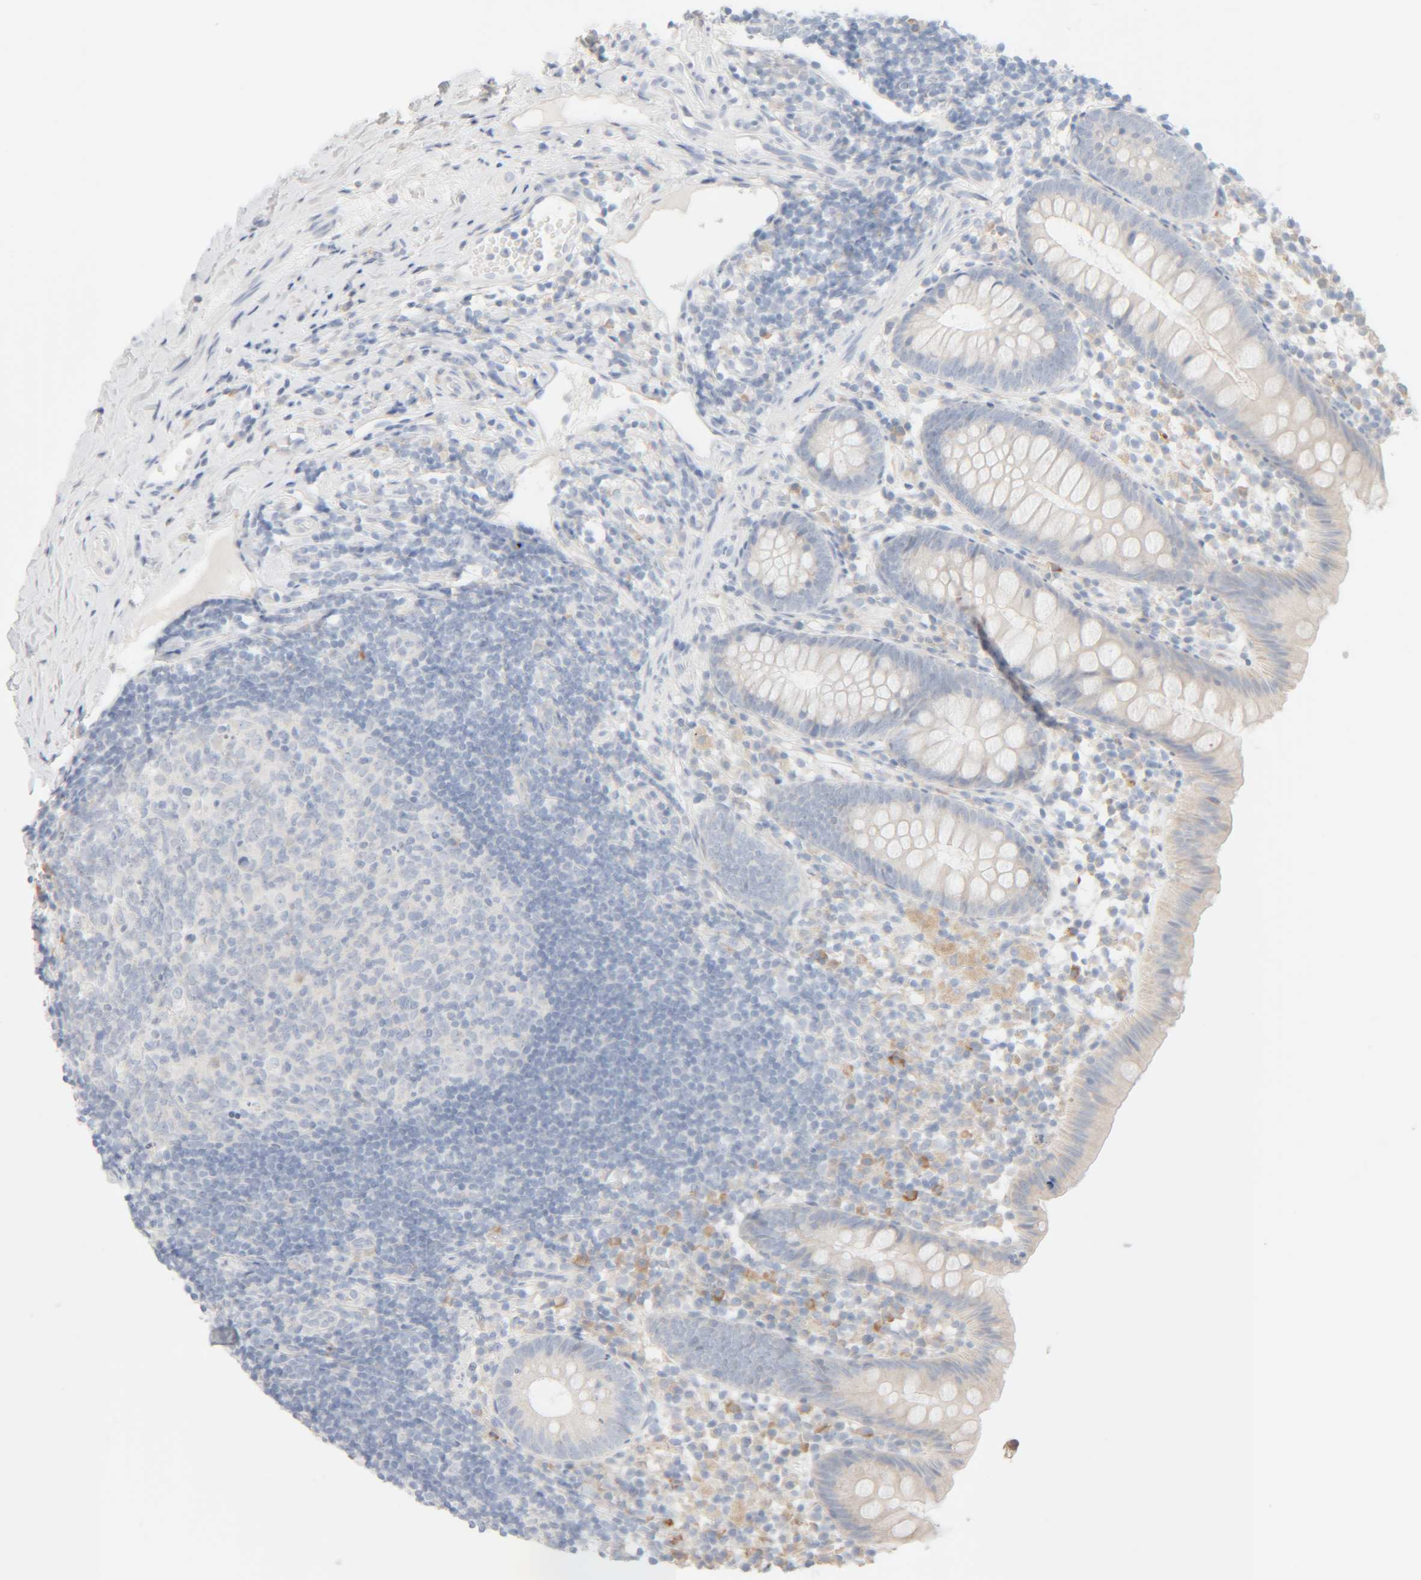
{"staining": {"intensity": "negative", "quantity": "none", "location": "none"}, "tissue": "appendix", "cell_type": "Glandular cells", "image_type": "normal", "snomed": [{"axis": "morphology", "description": "Normal tissue, NOS"}, {"axis": "topography", "description": "Appendix"}], "caption": "Immunohistochemical staining of normal appendix reveals no significant expression in glandular cells. The staining is performed using DAB brown chromogen with nuclei counter-stained in using hematoxylin.", "gene": "RIDA", "patient": {"sex": "female", "age": 20}}